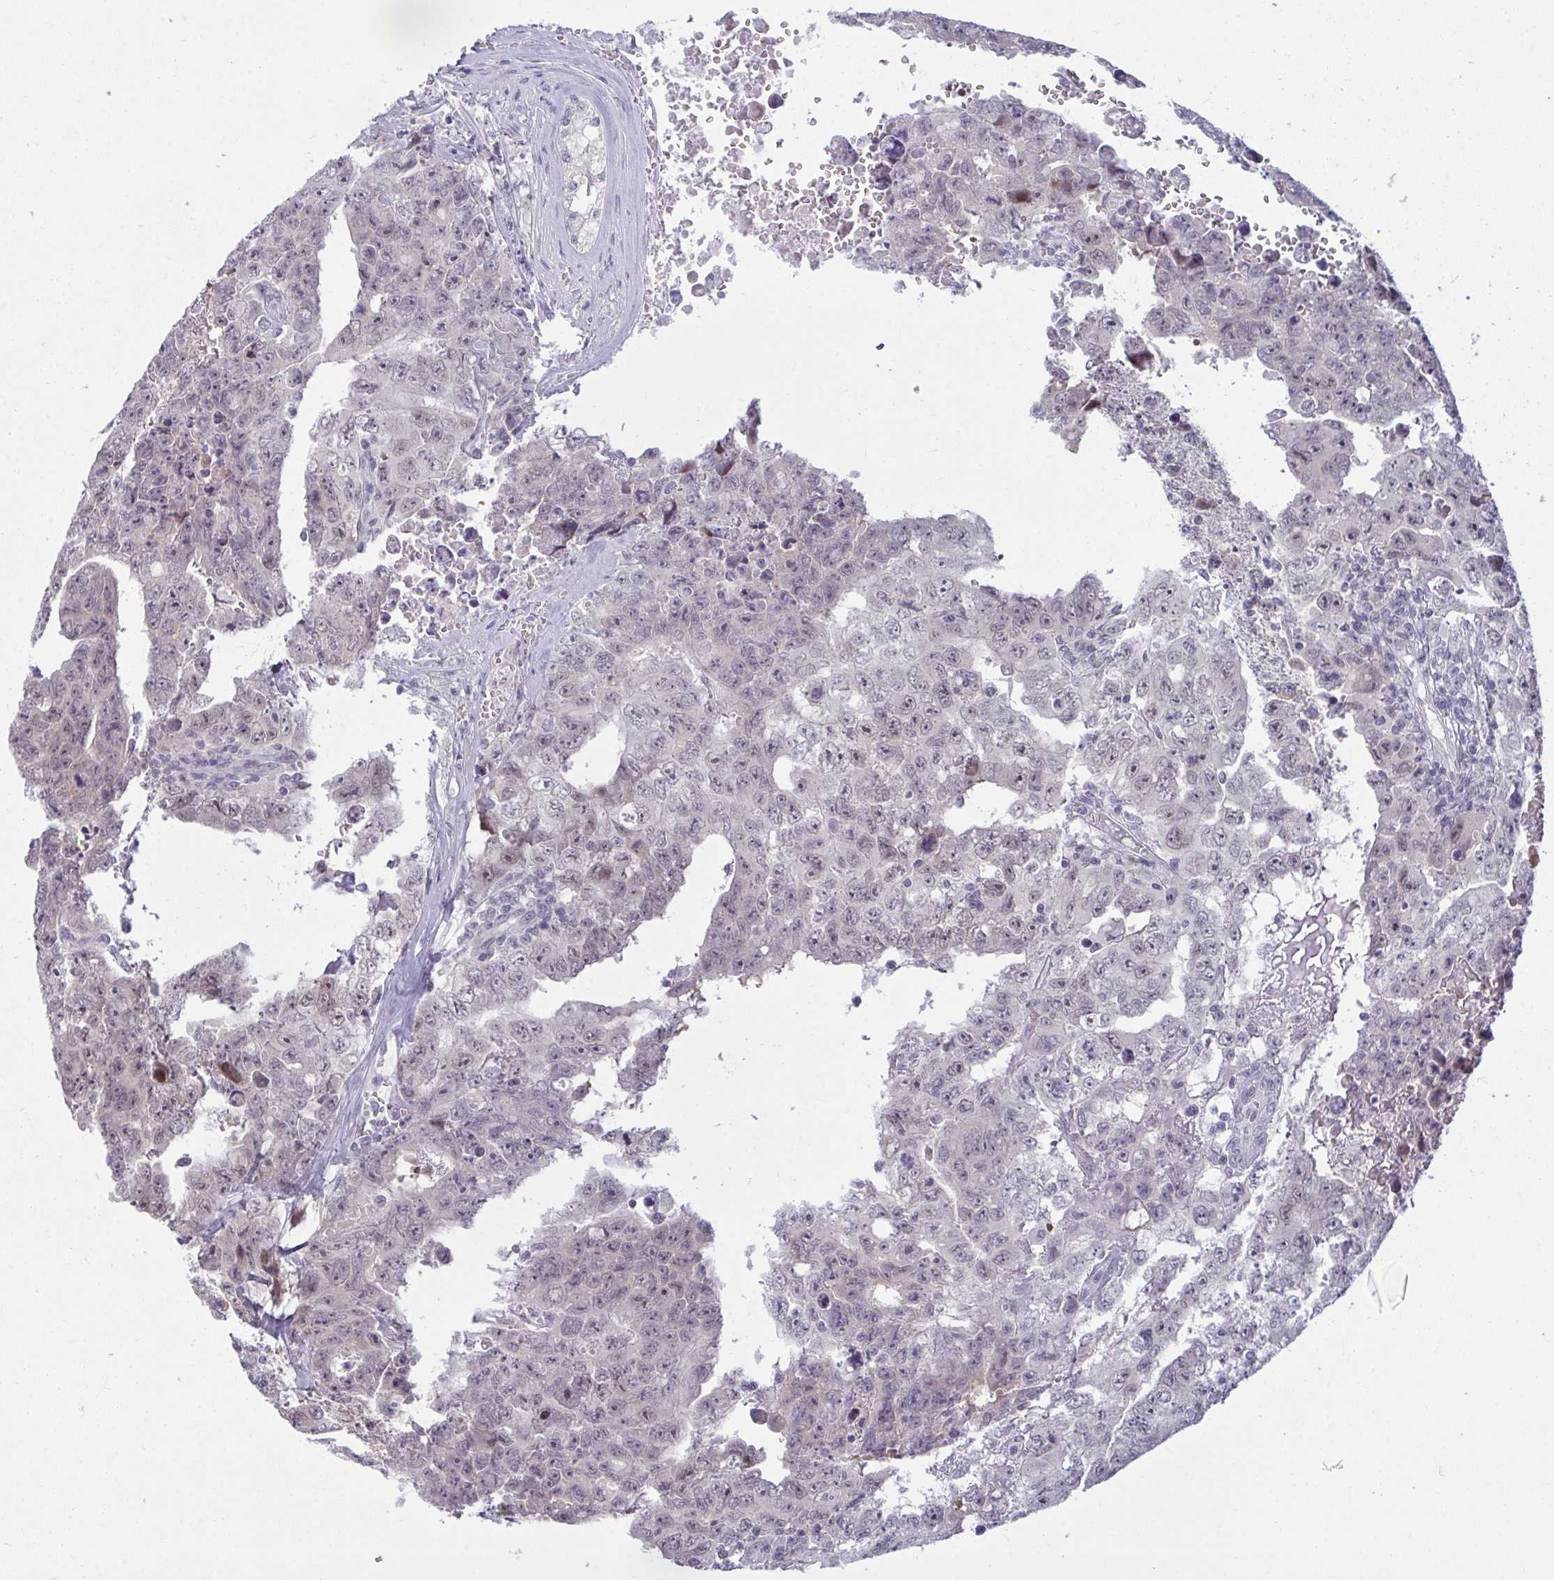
{"staining": {"intensity": "weak", "quantity": "<25%", "location": "nuclear"}, "tissue": "testis cancer", "cell_type": "Tumor cells", "image_type": "cancer", "snomed": [{"axis": "morphology", "description": "Carcinoma, Embryonal, NOS"}, {"axis": "topography", "description": "Testis"}], "caption": "Immunohistochemical staining of human testis embryonal carcinoma displays no significant expression in tumor cells. Brightfield microscopy of IHC stained with DAB (3,3'-diaminobenzidine) (brown) and hematoxylin (blue), captured at high magnification.", "gene": "RNASEH1", "patient": {"sex": "male", "age": 24}}